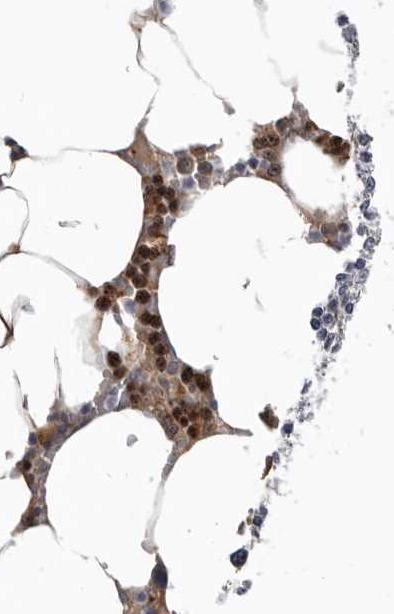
{"staining": {"intensity": "strong", "quantity": "25%-75%", "location": "nuclear"}, "tissue": "bone marrow", "cell_type": "Hematopoietic cells", "image_type": "normal", "snomed": [{"axis": "morphology", "description": "Normal tissue, NOS"}, {"axis": "topography", "description": "Bone marrow"}], "caption": "Immunohistochemistry (IHC) of unremarkable bone marrow shows high levels of strong nuclear positivity in about 25%-75% of hematopoietic cells.", "gene": "CDCA8", "patient": {"sex": "male", "age": 70}}